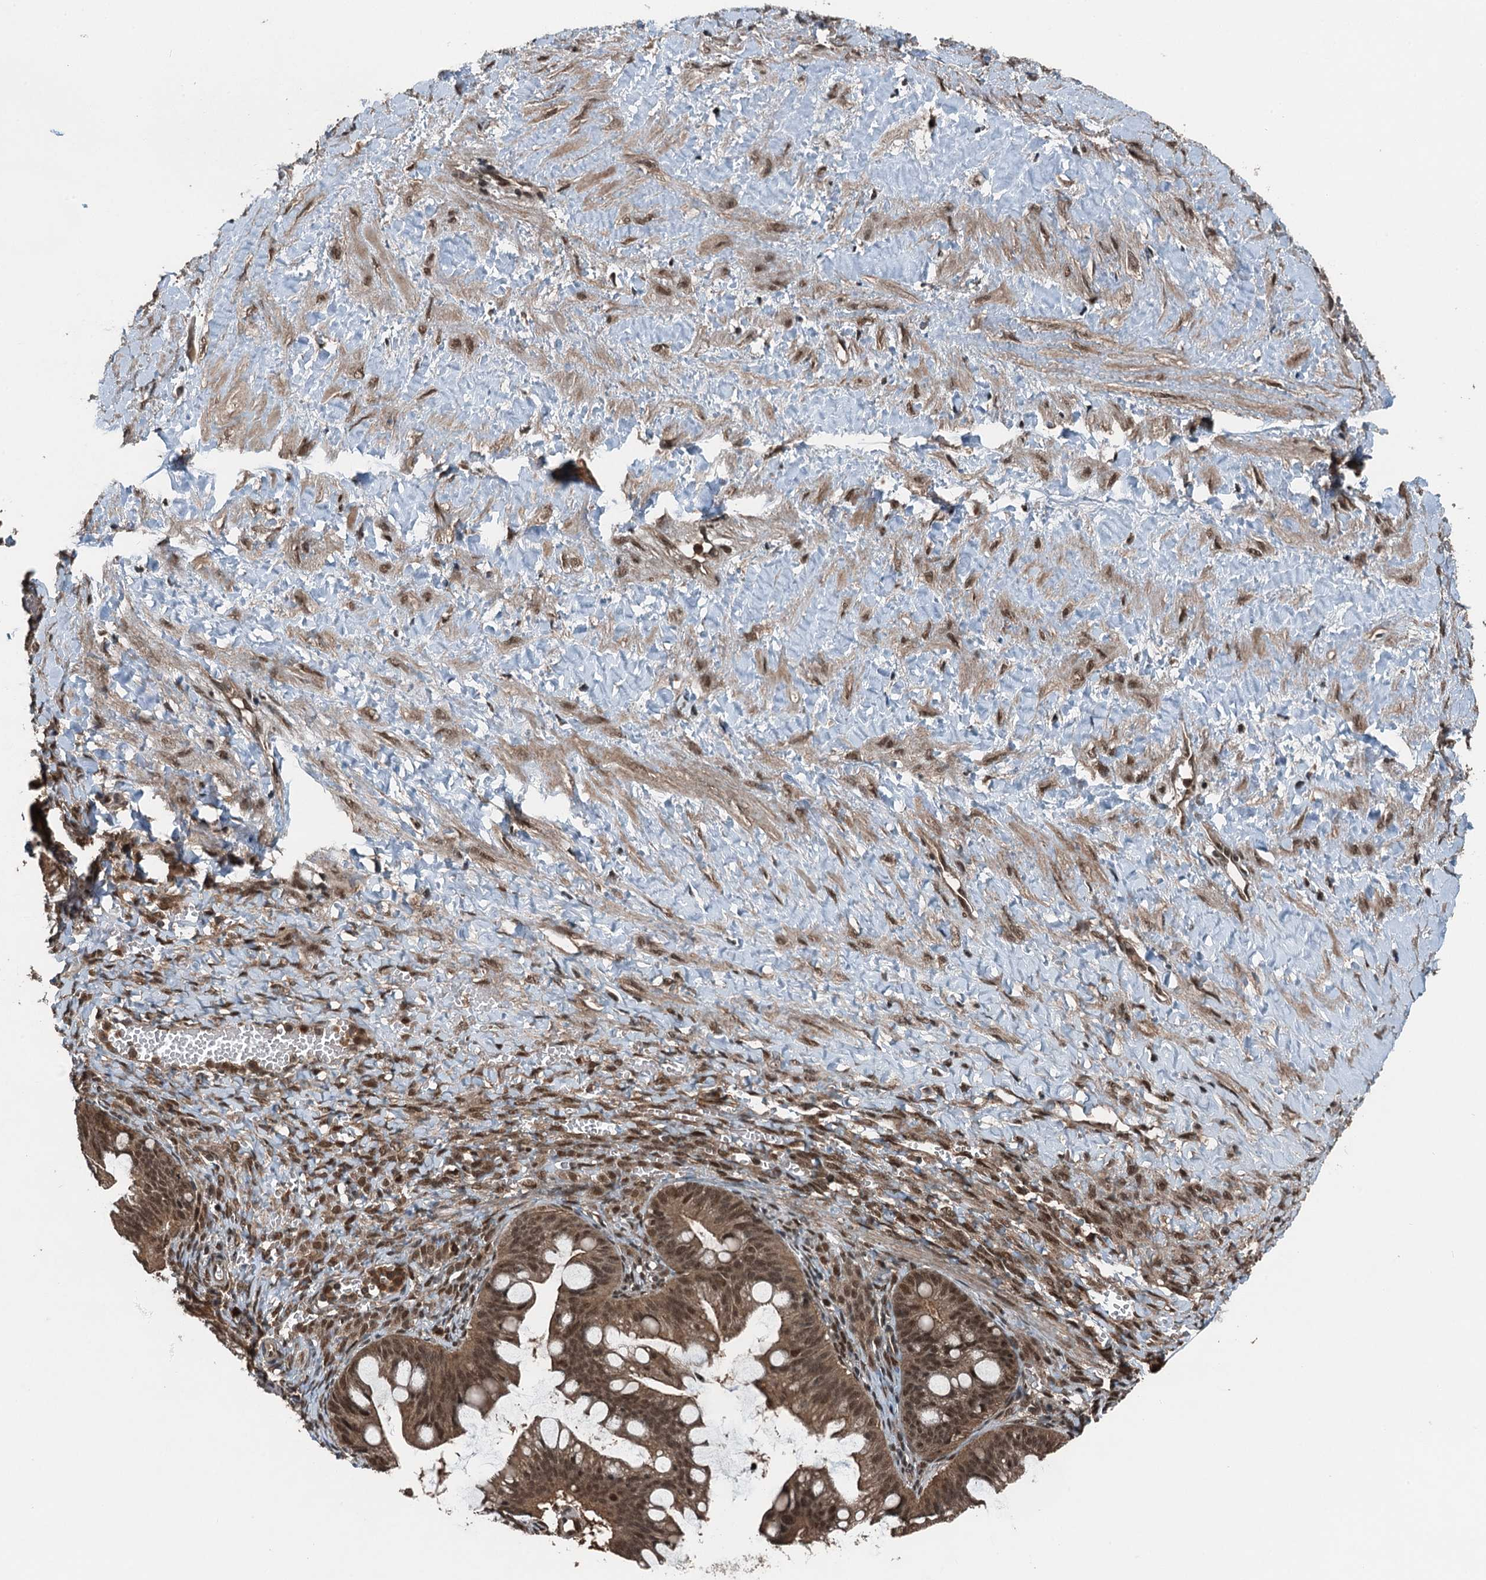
{"staining": {"intensity": "moderate", "quantity": ">75%", "location": "cytoplasmic/membranous,nuclear"}, "tissue": "ovarian cancer", "cell_type": "Tumor cells", "image_type": "cancer", "snomed": [{"axis": "morphology", "description": "Cystadenocarcinoma, mucinous, NOS"}, {"axis": "topography", "description": "Ovary"}], "caption": "The photomicrograph shows staining of ovarian mucinous cystadenocarcinoma, revealing moderate cytoplasmic/membranous and nuclear protein expression (brown color) within tumor cells.", "gene": "UBXN6", "patient": {"sex": "female", "age": 73}}